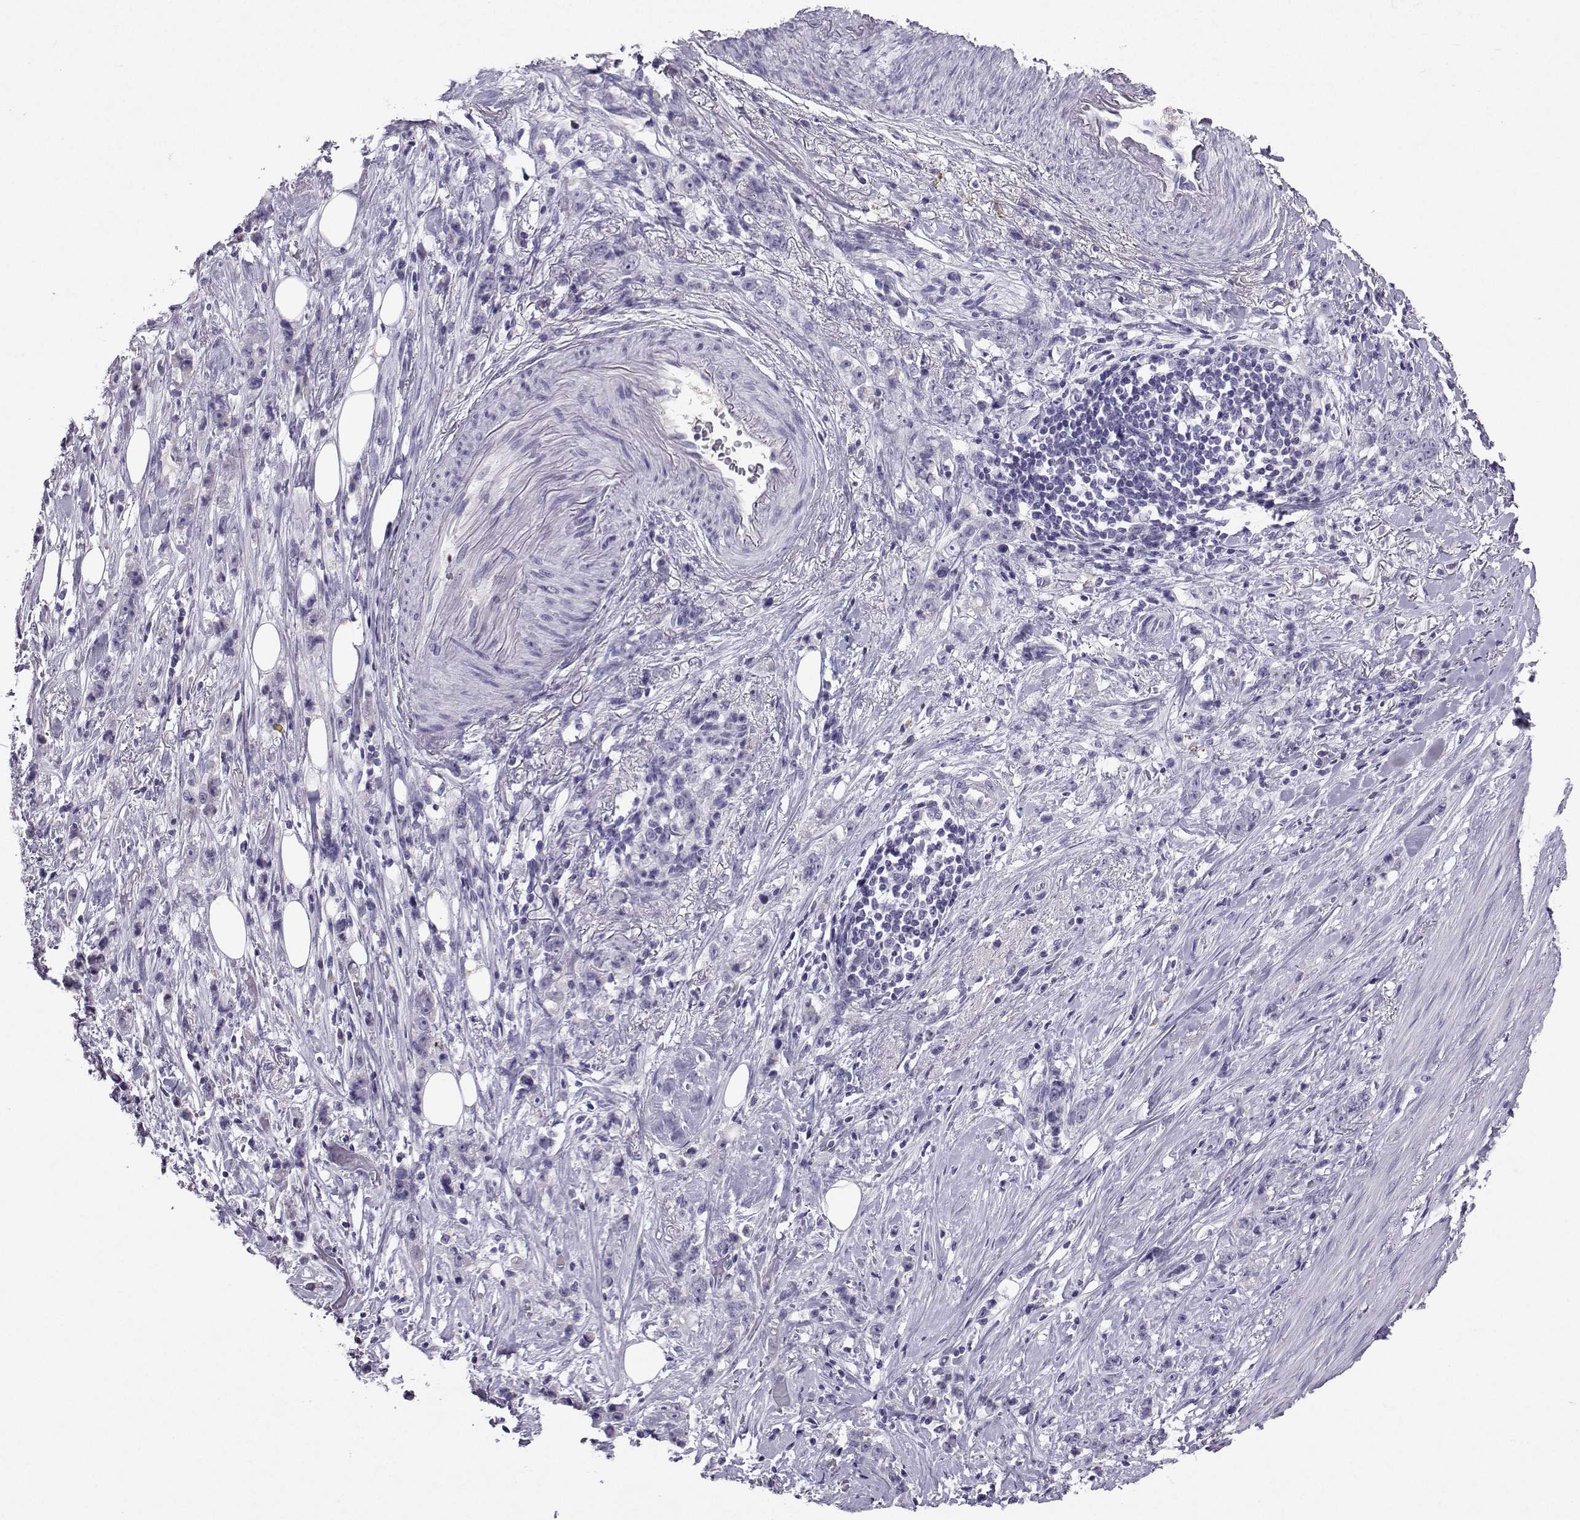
{"staining": {"intensity": "negative", "quantity": "none", "location": "none"}, "tissue": "stomach cancer", "cell_type": "Tumor cells", "image_type": "cancer", "snomed": [{"axis": "morphology", "description": "Adenocarcinoma, NOS"}, {"axis": "topography", "description": "Stomach, lower"}], "caption": "Tumor cells are negative for brown protein staining in adenocarcinoma (stomach). The staining is performed using DAB (3,3'-diaminobenzidine) brown chromogen with nuclei counter-stained in using hematoxylin.", "gene": "GRIK4", "patient": {"sex": "male", "age": 88}}